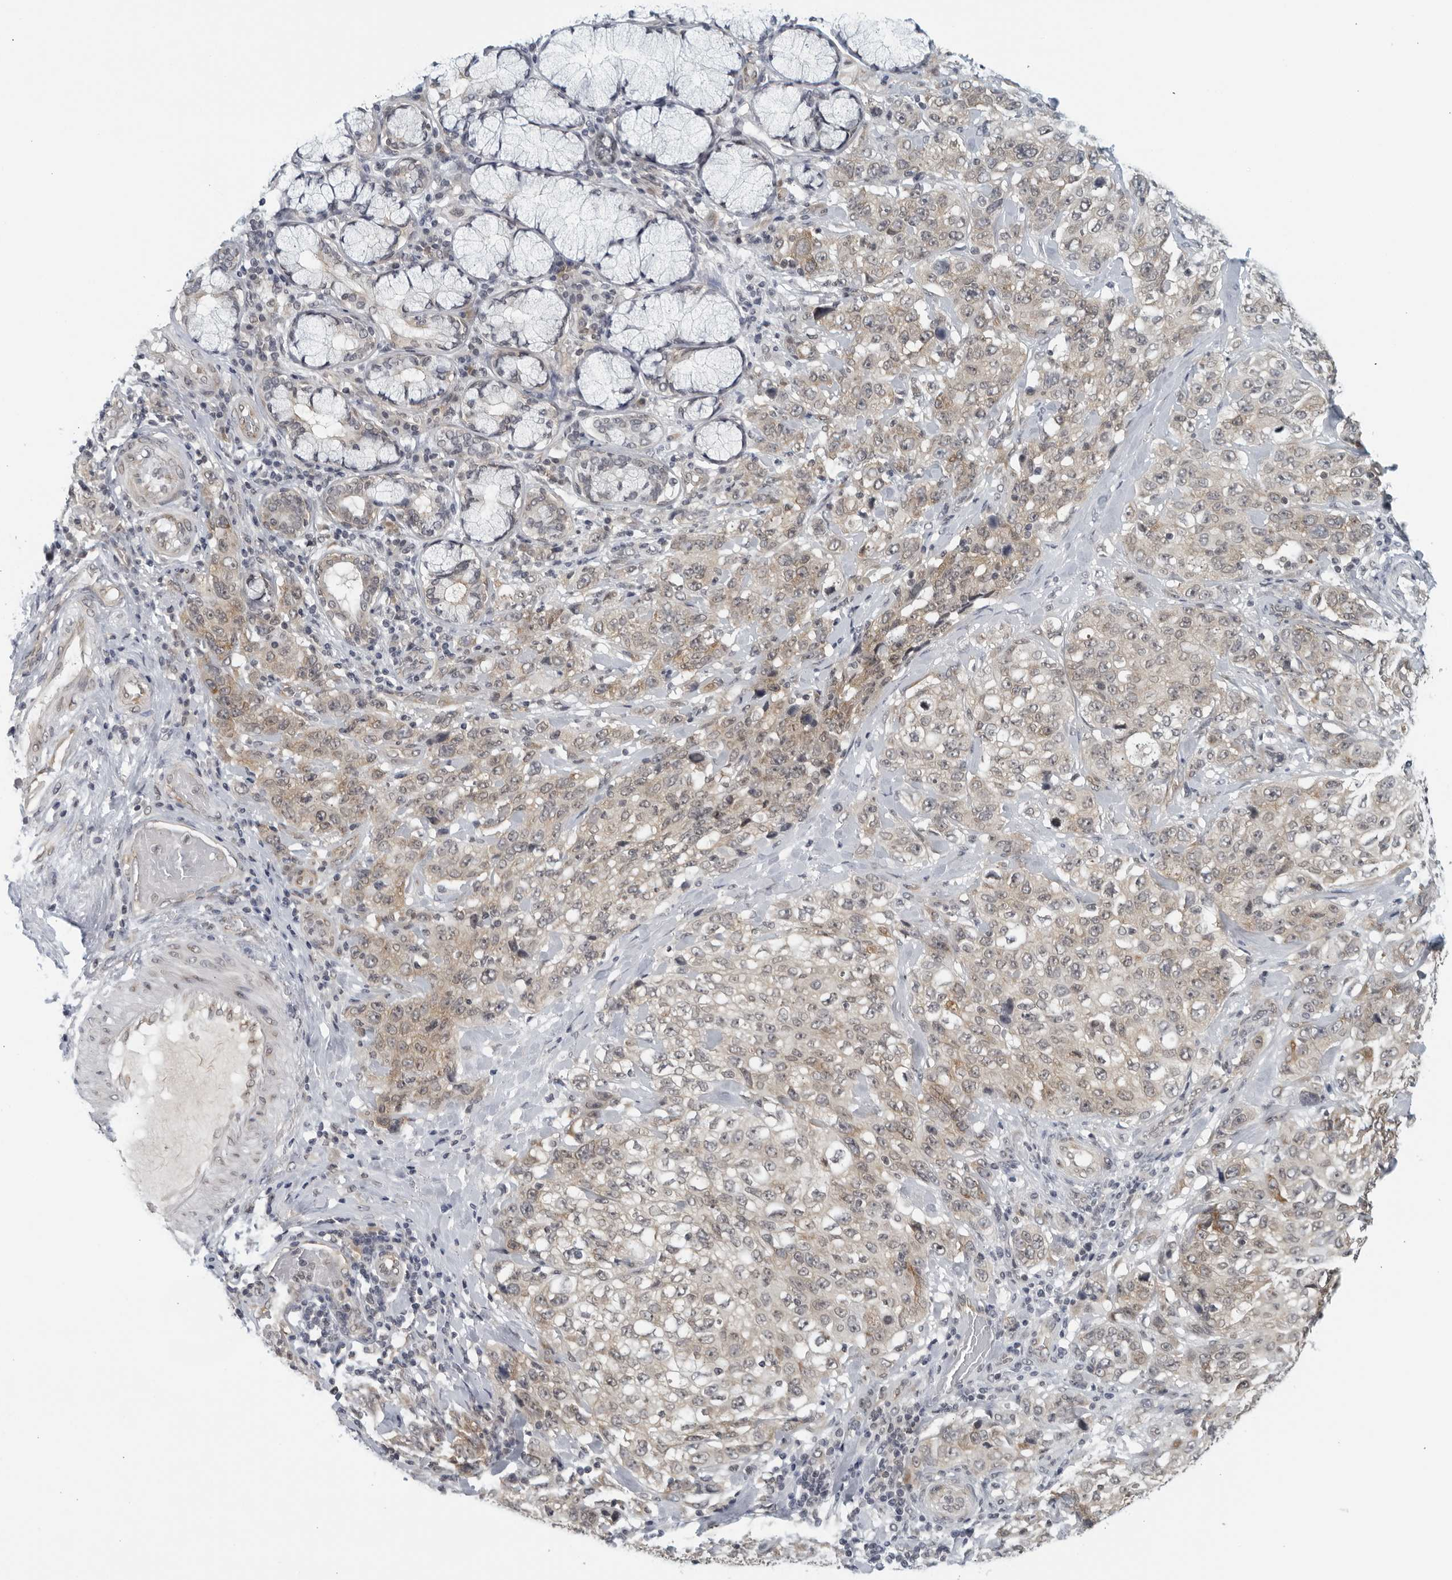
{"staining": {"intensity": "weak", "quantity": "25%-75%", "location": "cytoplasmic/membranous"}, "tissue": "stomach cancer", "cell_type": "Tumor cells", "image_type": "cancer", "snomed": [{"axis": "morphology", "description": "Adenocarcinoma, NOS"}, {"axis": "topography", "description": "Stomach"}], "caption": "Immunohistochemical staining of adenocarcinoma (stomach) exhibits weak cytoplasmic/membranous protein staining in about 25%-75% of tumor cells.", "gene": "RC3H1", "patient": {"sex": "male", "age": 48}}